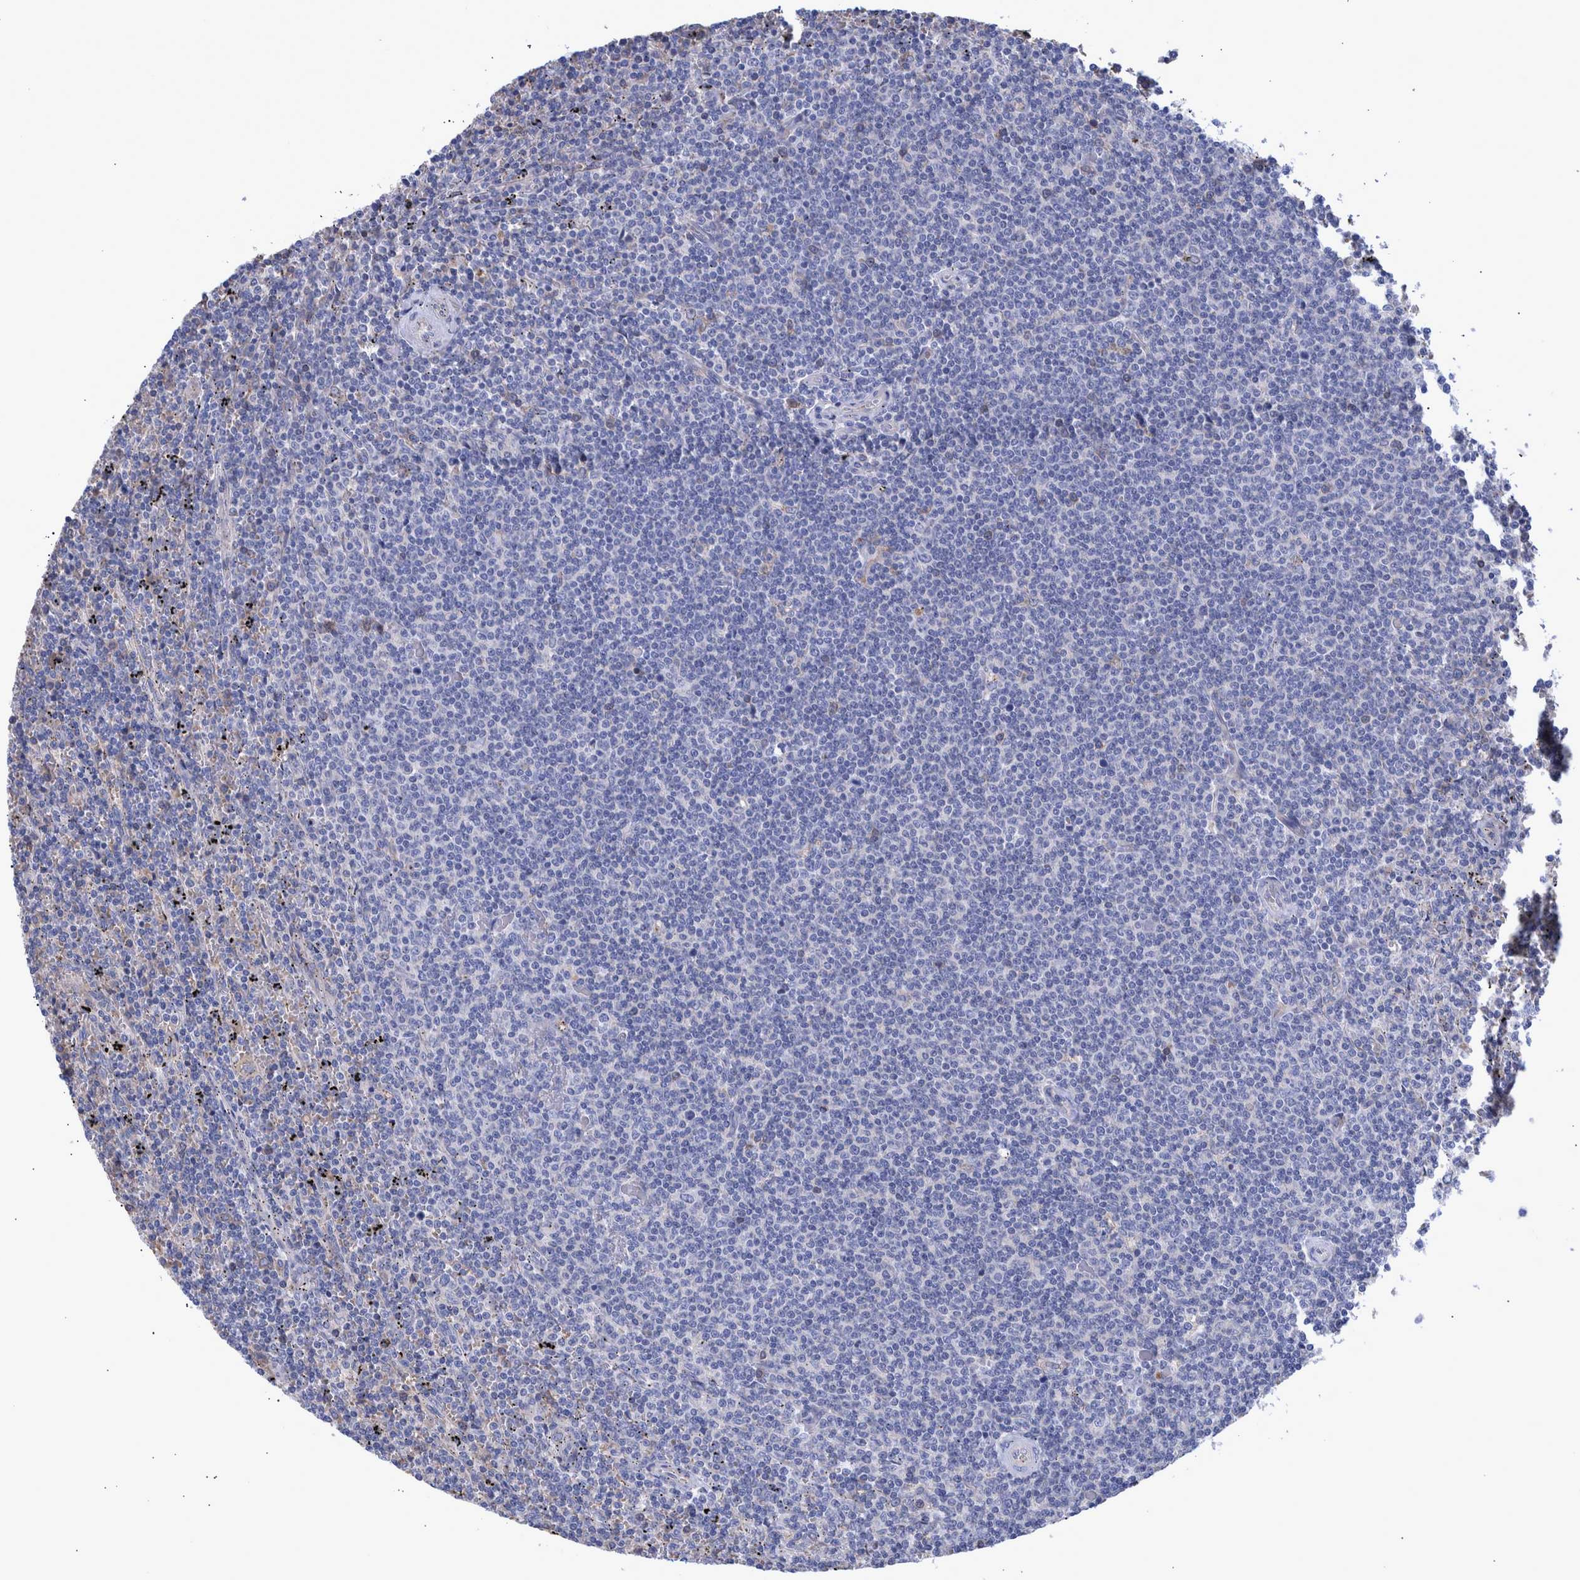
{"staining": {"intensity": "negative", "quantity": "none", "location": "none"}, "tissue": "lymphoma", "cell_type": "Tumor cells", "image_type": "cancer", "snomed": [{"axis": "morphology", "description": "Malignant lymphoma, non-Hodgkin's type, Low grade"}, {"axis": "topography", "description": "Spleen"}], "caption": "DAB immunohistochemical staining of lymphoma shows no significant expression in tumor cells.", "gene": "DLL4", "patient": {"sex": "female", "age": 50}}